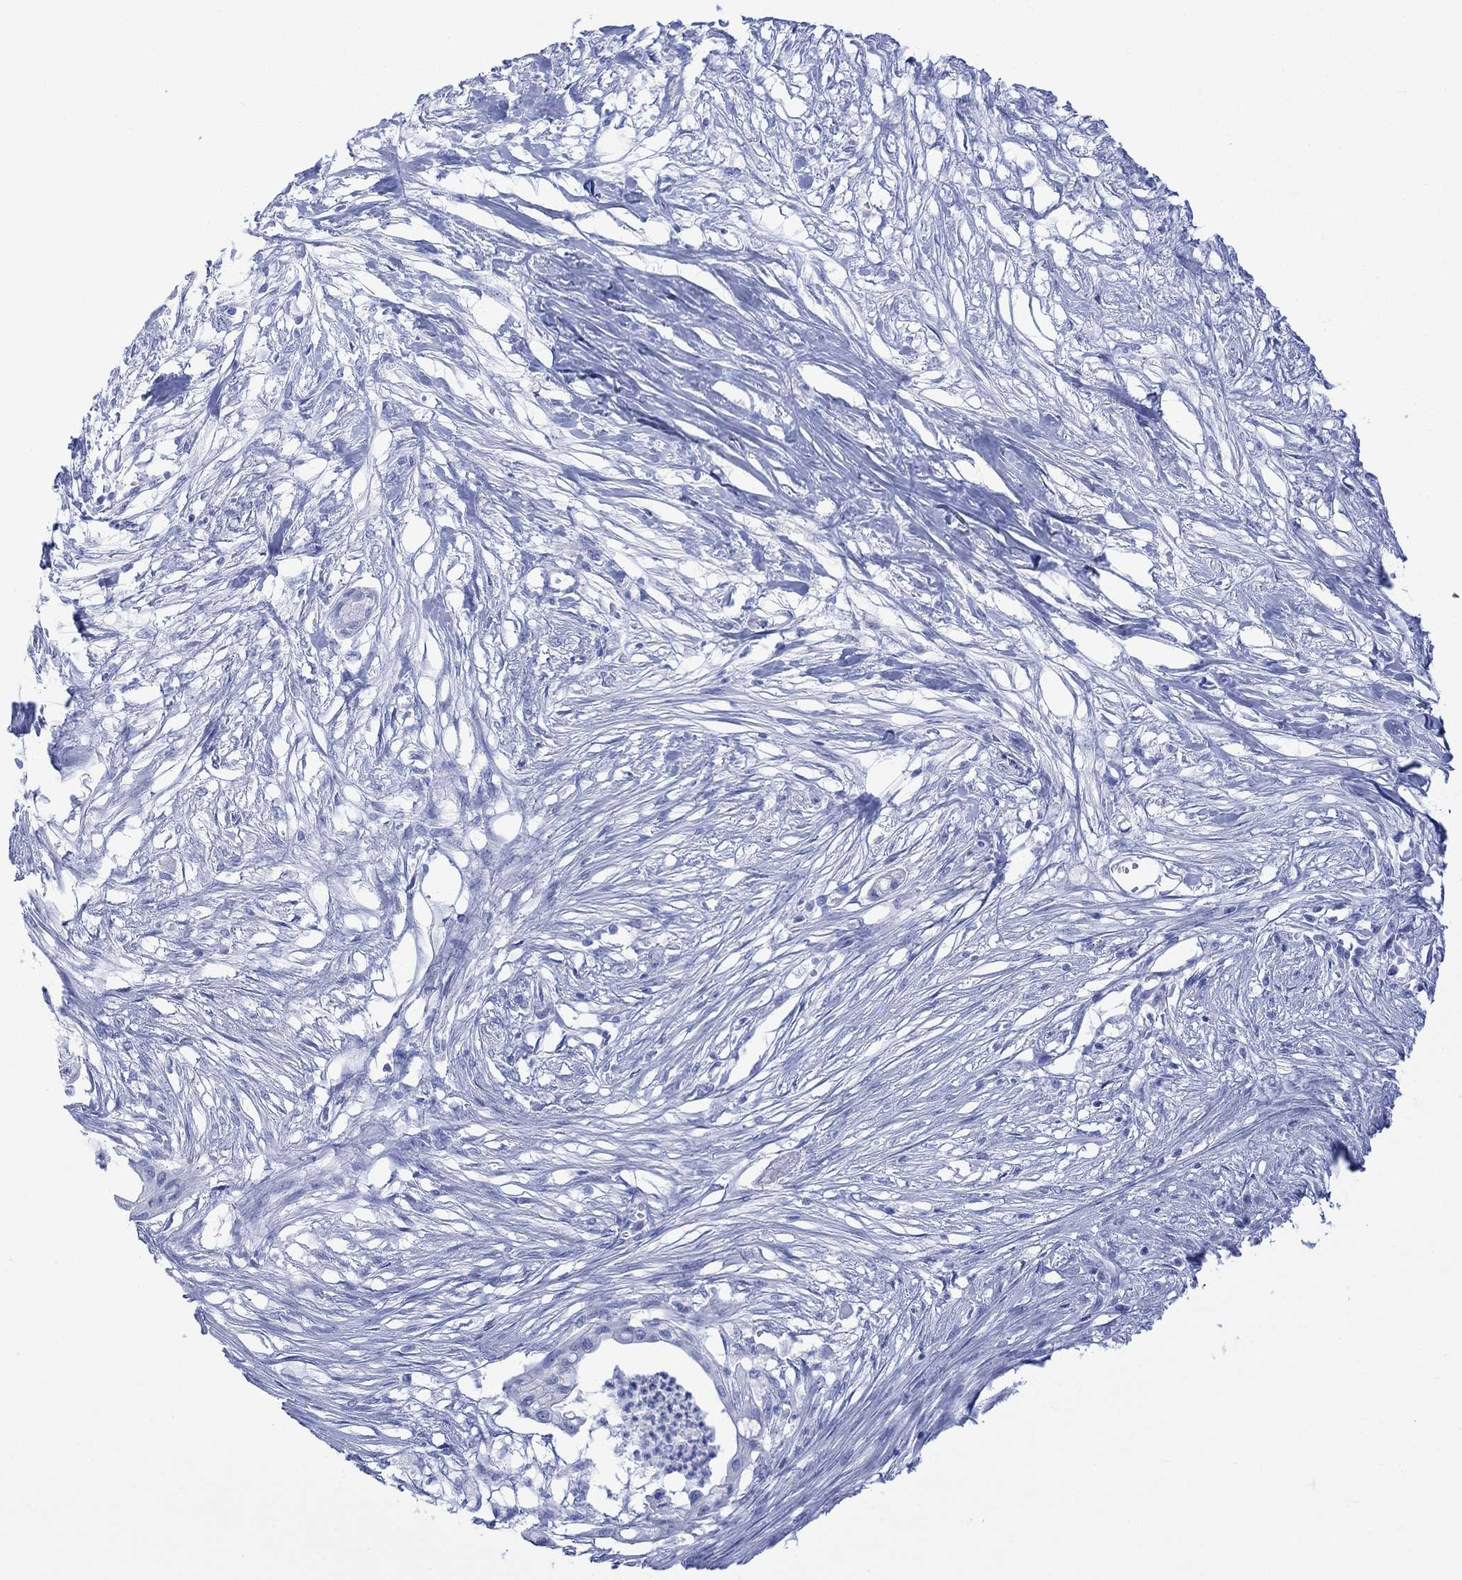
{"staining": {"intensity": "negative", "quantity": "none", "location": "none"}, "tissue": "pancreatic cancer", "cell_type": "Tumor cells", "image_type": "cancer", "snomed": [{"axis": "morphology", "description": "Normal tissue, NOS"}, {"axis": "morphology", "description": "Adenocarcinoma, NOS"}, {"axis": "topography", "description": "Pancreas"}], "caption": "Tumor cells are negative for protein expression in human pancreatic cancer. (IHC, brightfield microscopy, high magnification).", "gene": "CELF4", "patient": {"sex": "female", "age": 58}}